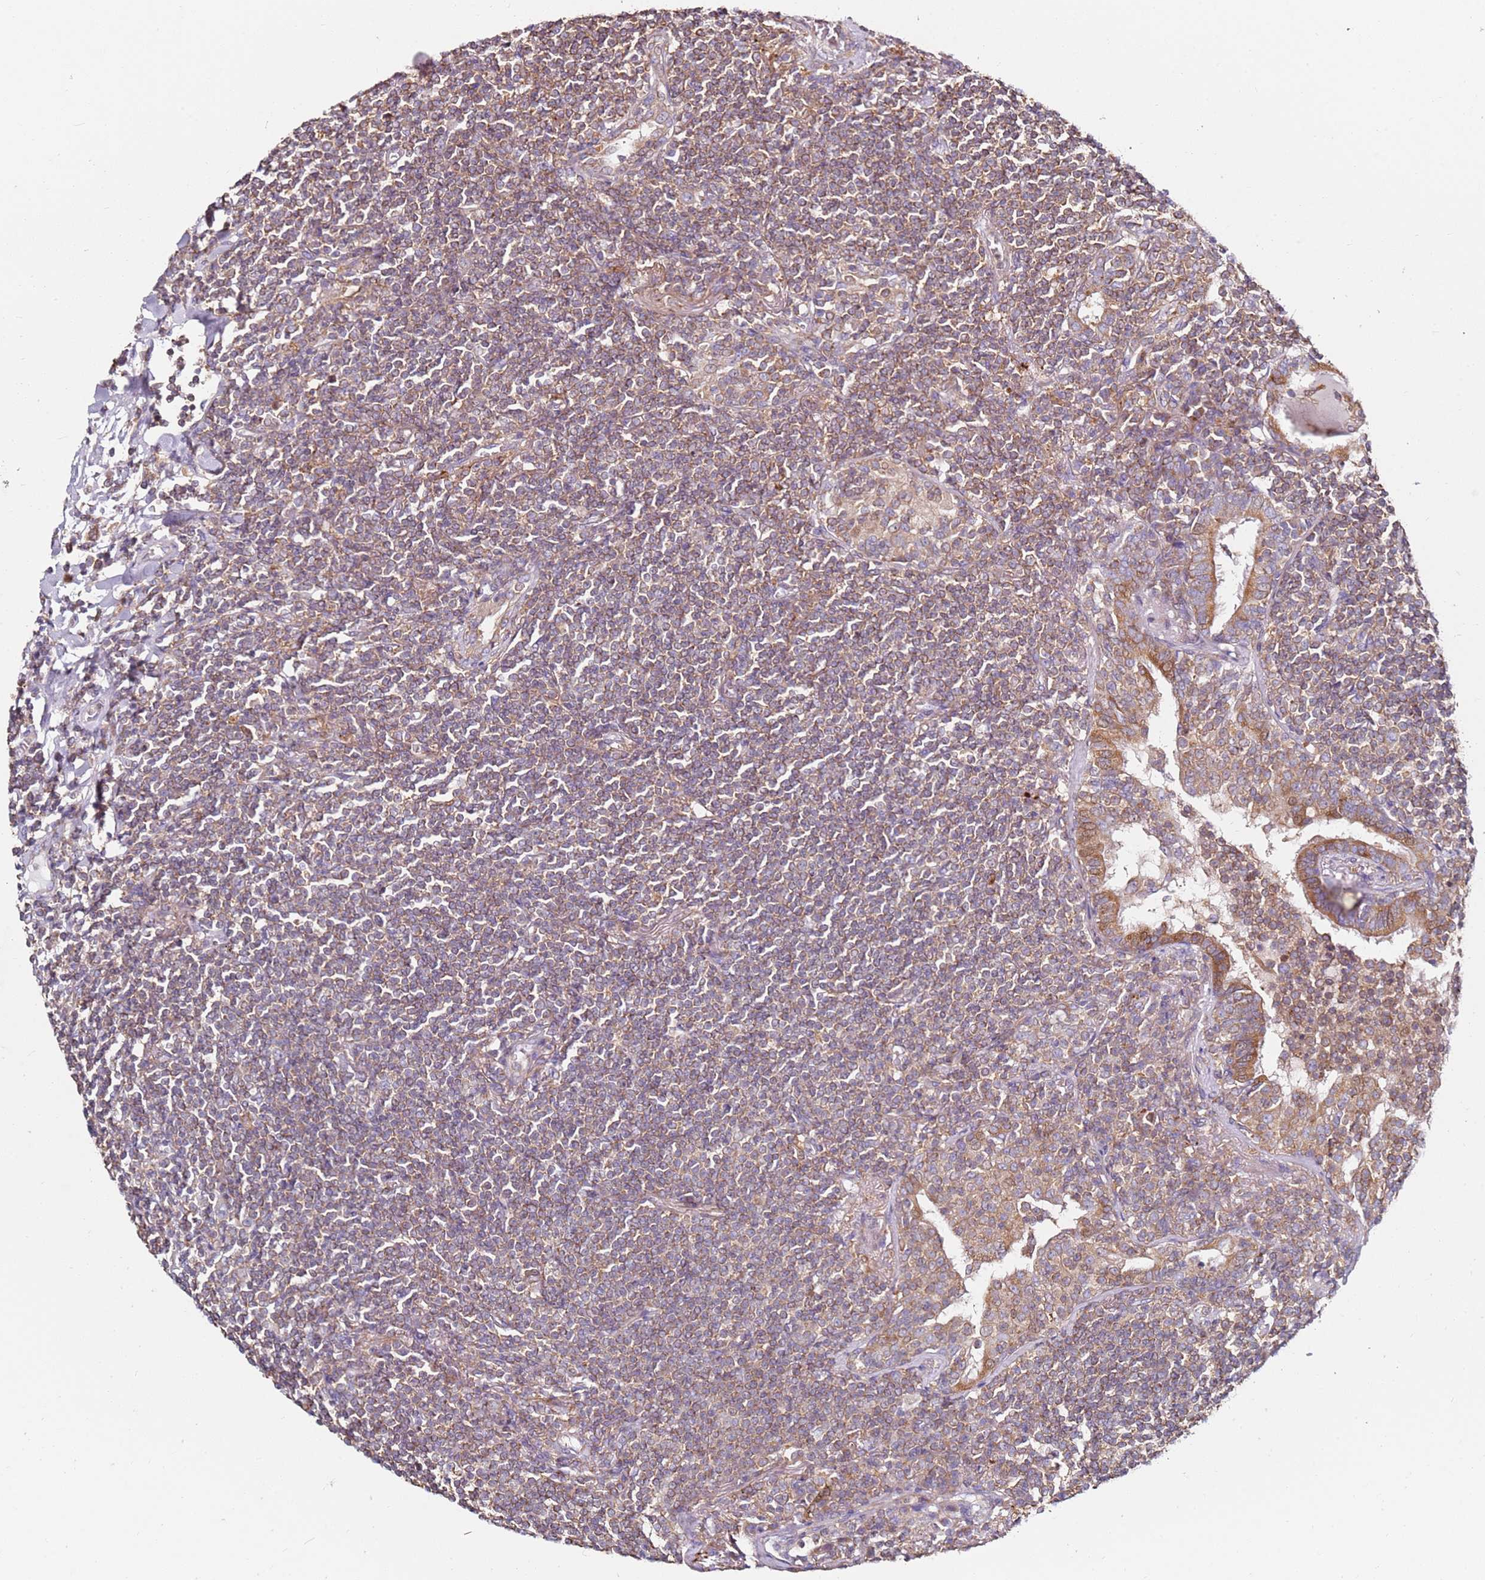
{"staining": {"intensity": "moderate", "quantity": ">75%", "location": "cytoplasmic/membranous"}, "tissue": "lymphoma", "cell_type": "Tumor cells", "image_type": "cancer", "snomed": [{"axis": "morphology", "description": "Malignant lymphoma, non-Hodgkin's type, Low grade"}, {"axis": "topography", "description": "Lung"}], "caption": "Lymphoma stained with a brown dye demonstrates moderate cytoplasmic/membranous positive expression in about >75% of tumor cells.", "gene": "CNOT9", "patient": {"sex": "female", "age": 71}}